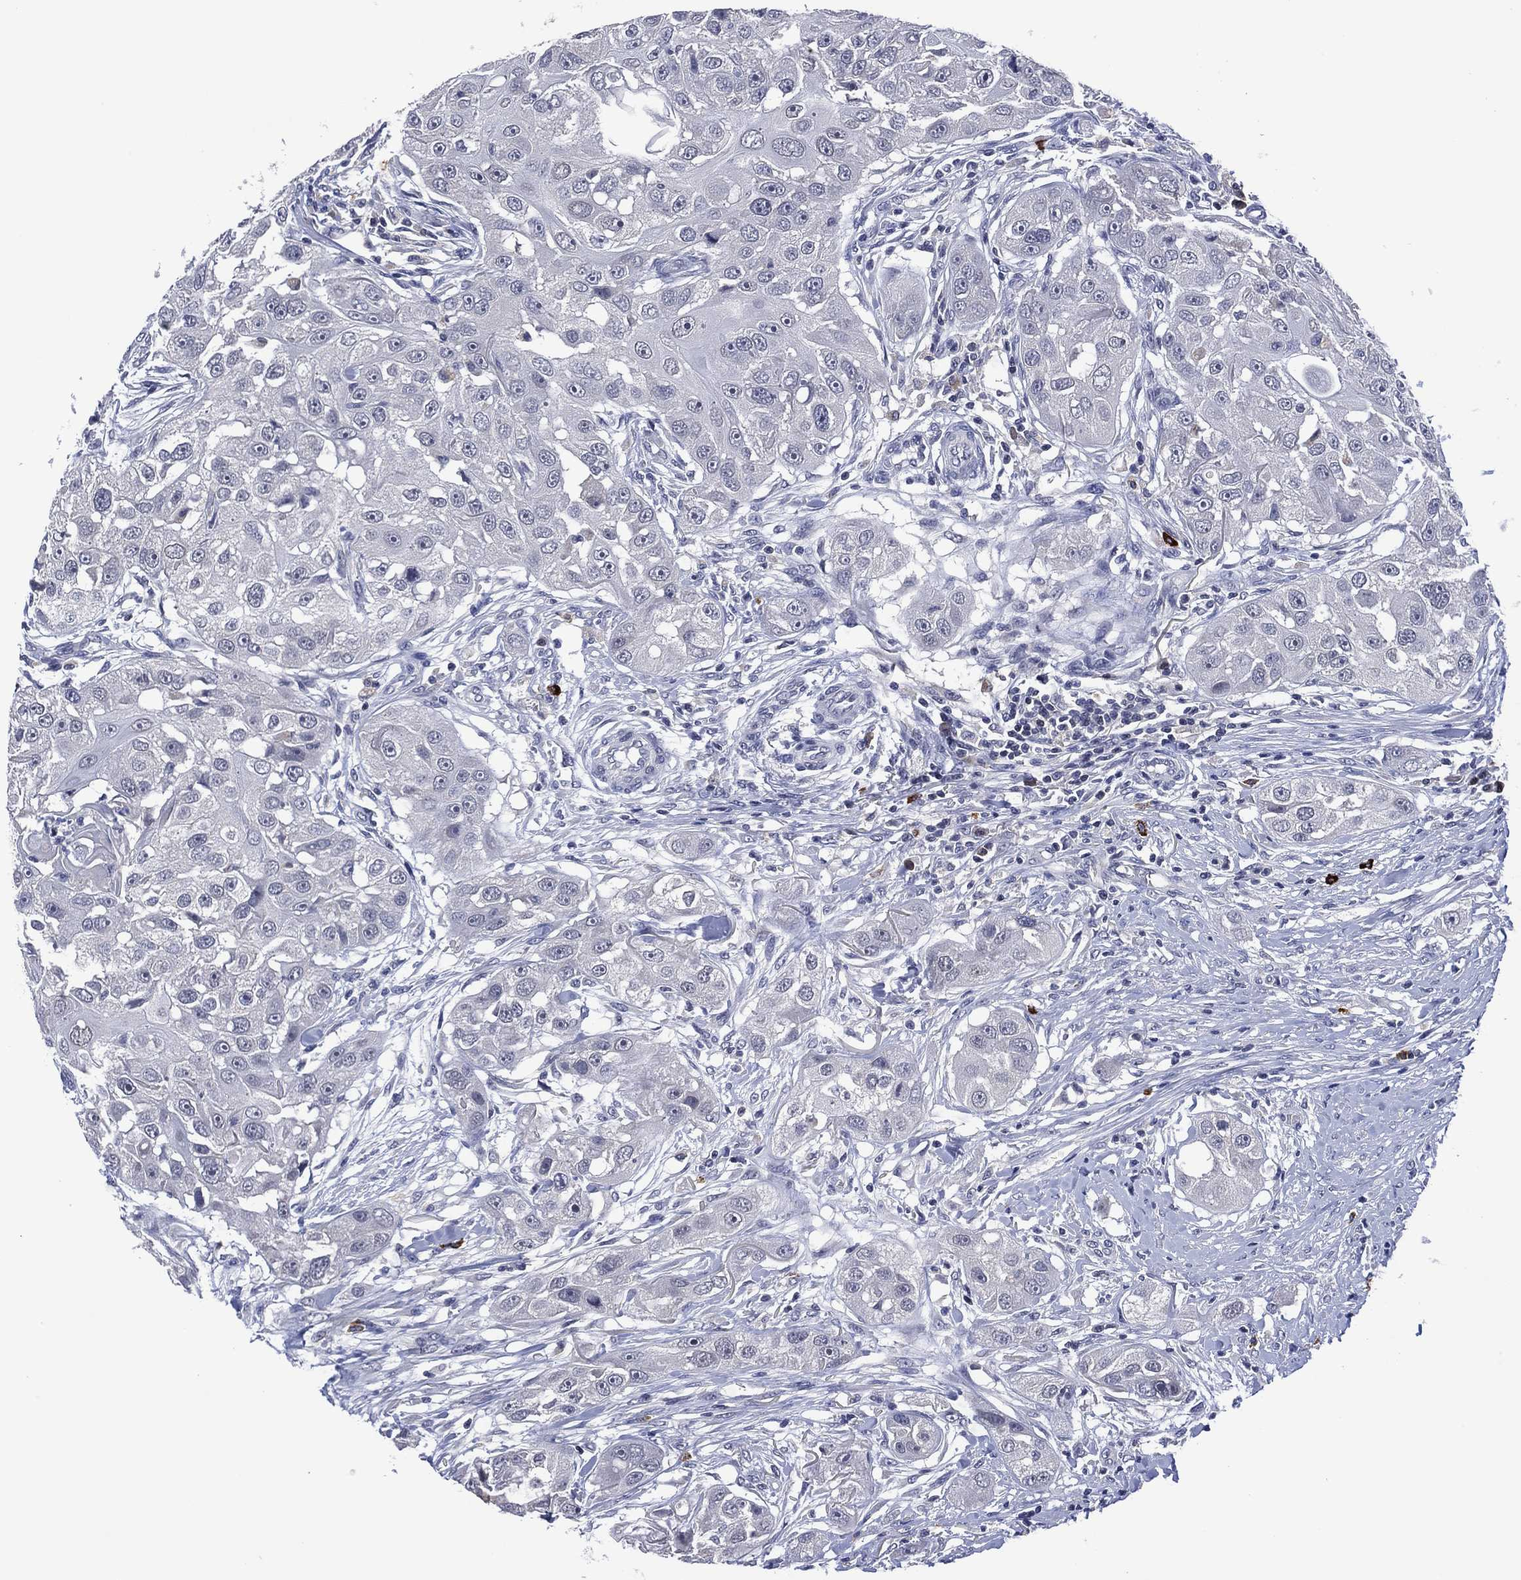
{"staining": {"intensity": "negative", "quantity": "none", "location": "none"}, "tissue": "head and neck cancer", "cell_type": "Tumor cells", "image_type": "cancer", "snomed": [{"axis": "morphology", "description": "Squamous cell carcinoma, NOS"}, {"axis": "topography", "description": "Head-Neck"}], "caption": "A histopathology image of head and neck cancer stained for a protein reveals no brown staining in tumor cells.", "gene": "USP26", "patient": {"sex": "male", "age": 51}}